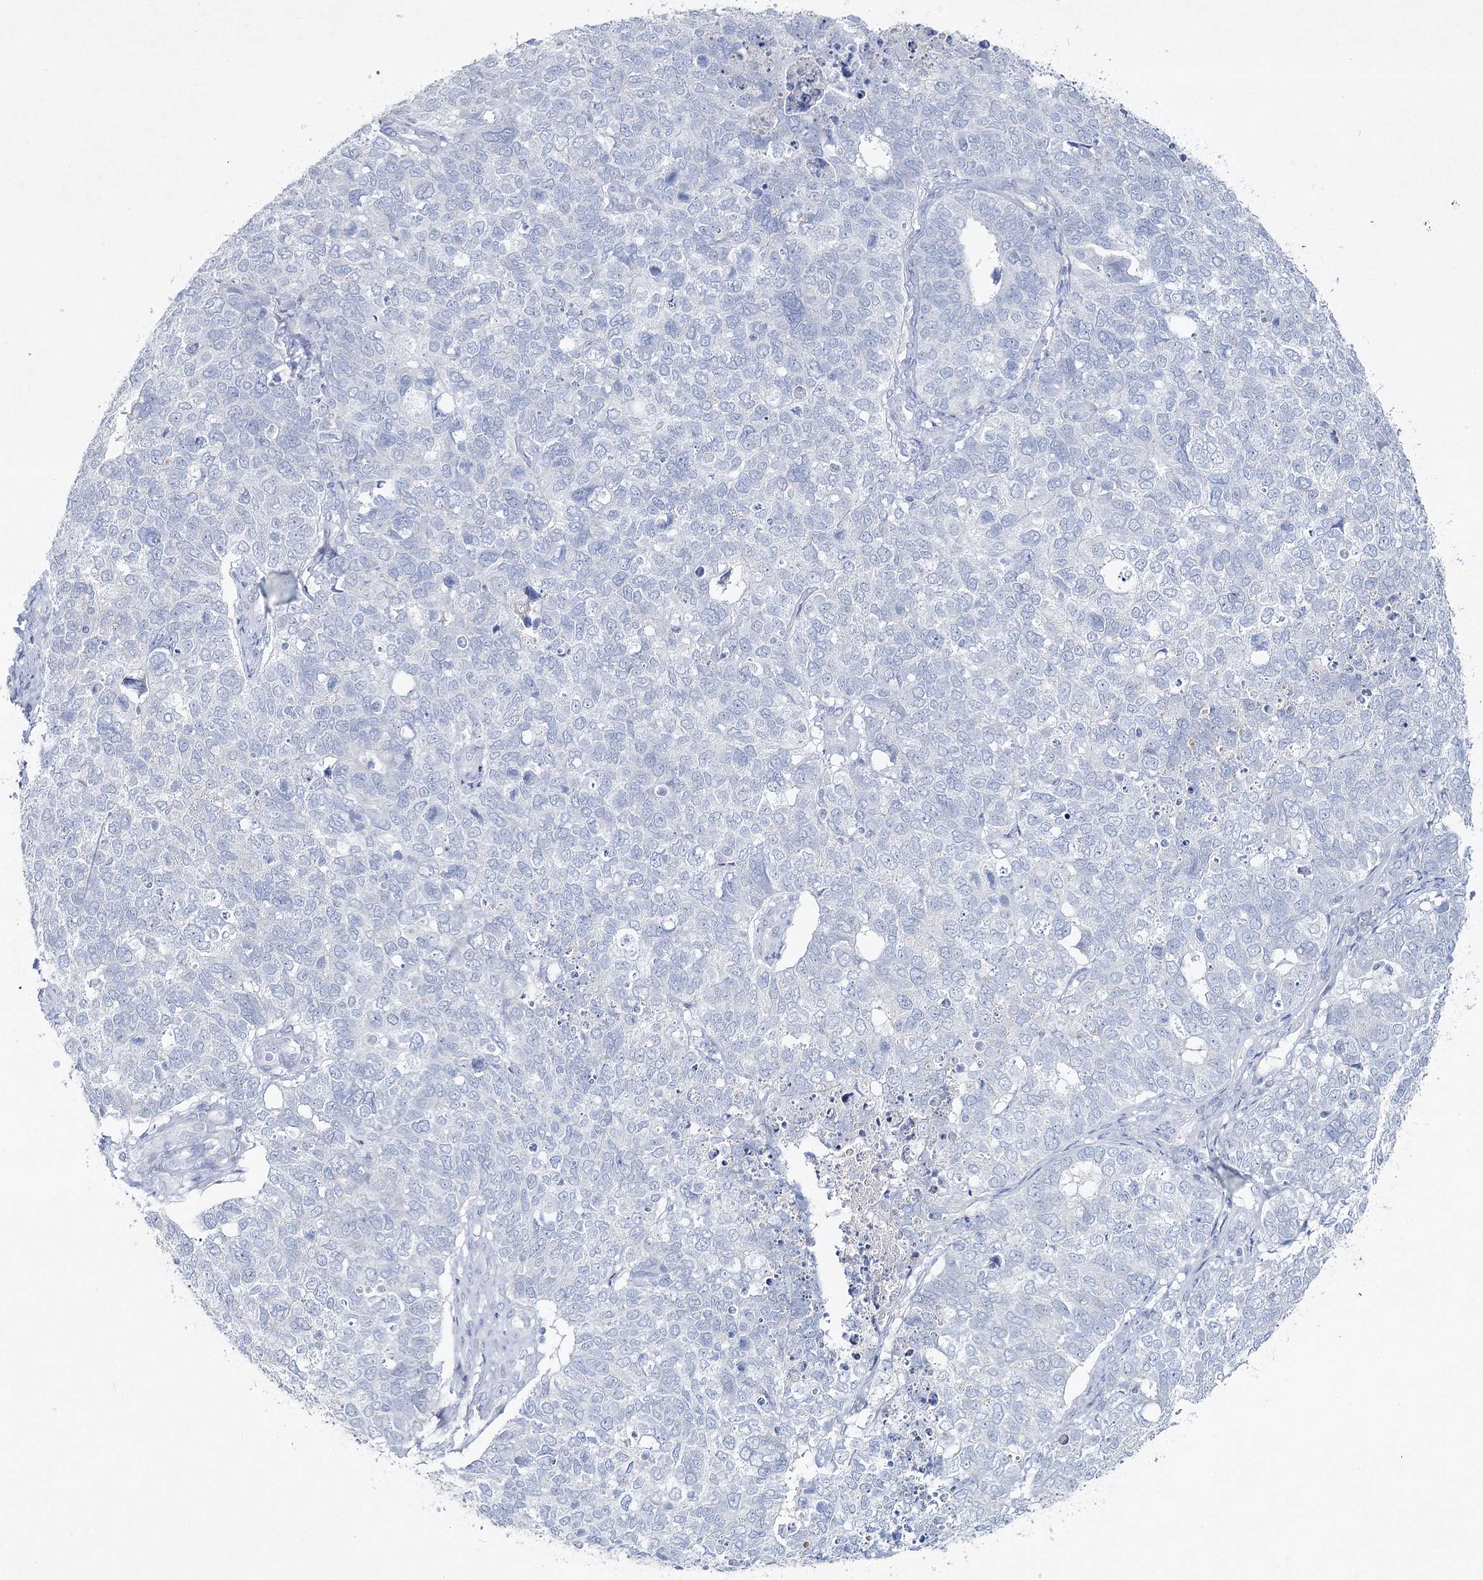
{"staining": {"intensity": "negative", "quantity": "none", "location": "none"}, "tissue": "cervical cancer", "cell_type": "Tumor cells", "image_type": "cancer", "snomed": [{"axis": "morphology", "description": "Squamous cell carcinoma, NOS"}, {"axis": "topography", "description": "Cervix"}], "caption": "Immunohistochemical staining of human cervical cancer displays no significant expression in tumor cells.", "gene": "GCKR", "patient": {"sex": "female", "age": 63}}